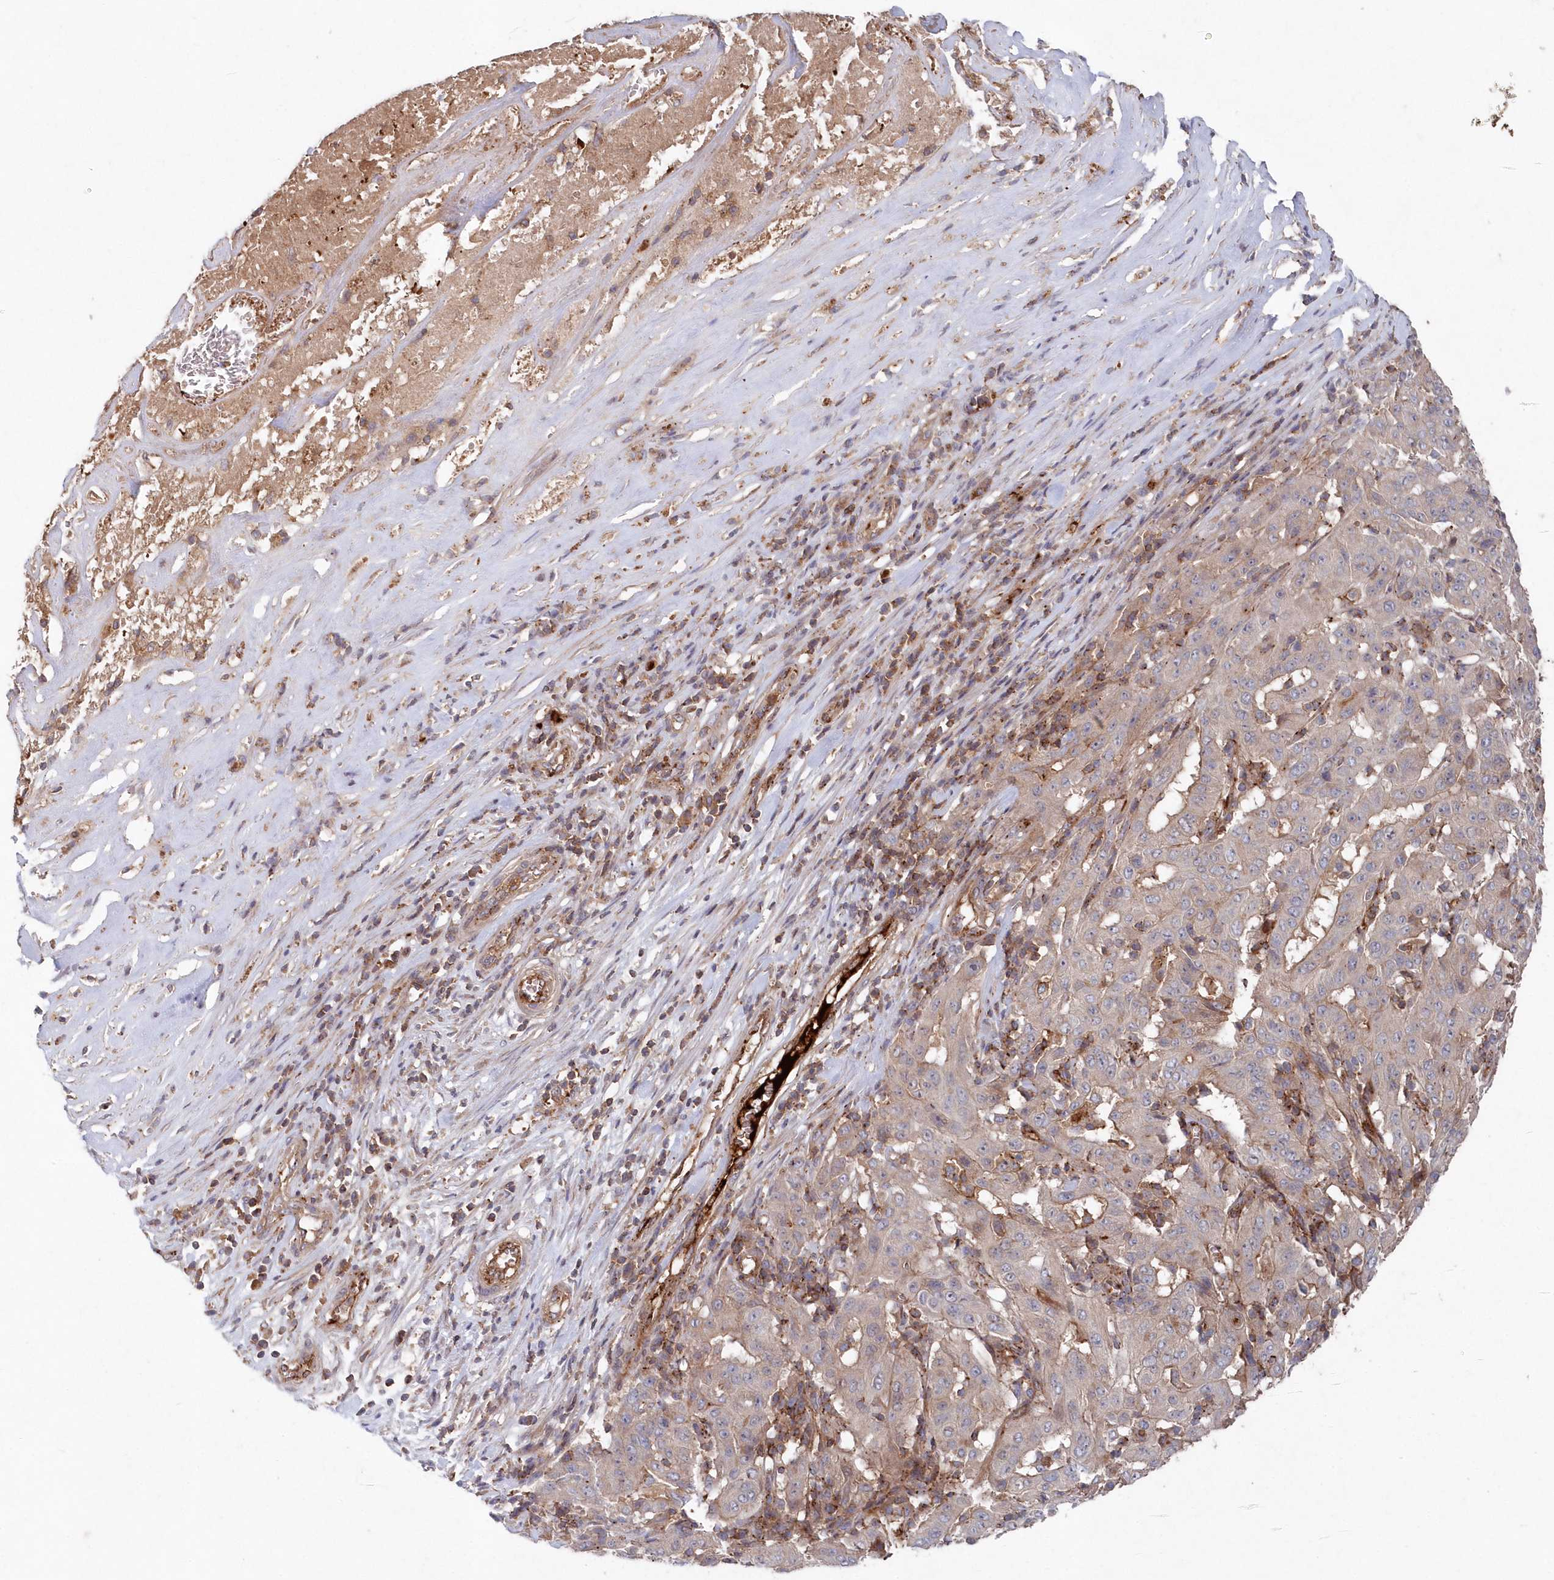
{"staining": {"intensity": "weak", "quantity": "<25%", "location": "cytoplasmic/membranous"}, "tissue": "pancreatic cancer", "cell_type": "Tumor cells", "image_type": "cancer", "snomed": [{"axis": "morphology", "description": "Adenocarcinoma, NOS"}, {"axis": "topography", "description": "Pancreas"}], "caption": "Tumor cells show no significant staining in pancreatic adenocarcinoma. The staining is performed using DAB (3,3'-diaminobenzidine) brown chromogen with nuclei counter-stained in using hematoxylin.", "gene": "ABHD14B", "patient": {"sex": "male", "age": 63}}